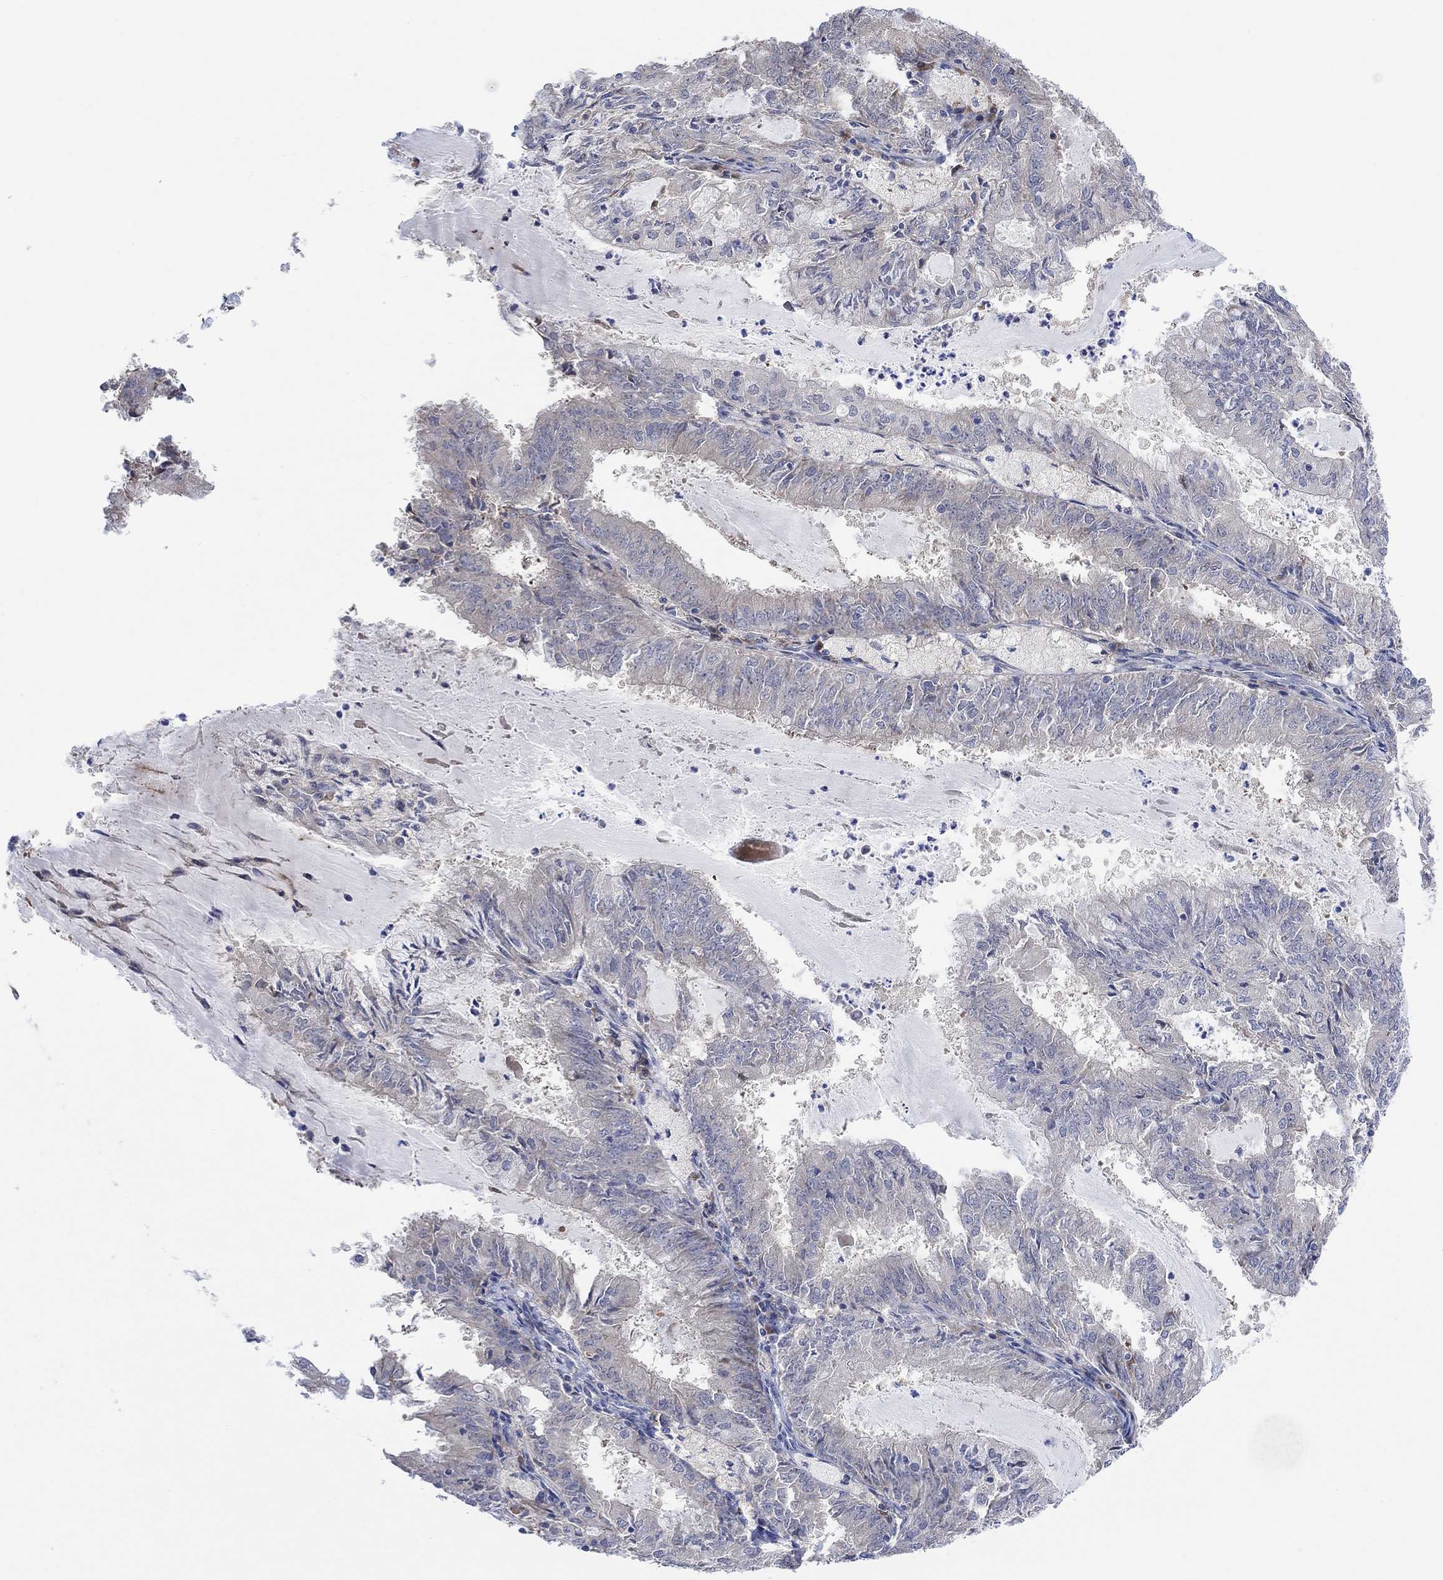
{"staining": {"intensity": "negative", "quantity": "none", "location": "none"}, "tissue": "endometrial cancer", "cell_type": "Tumor cells", "image_type": "cancer", "snomed": [{"axis": "morphology", "description": "Adenocarcinoma, NOS"}, {"axis": "topography", "description": "Endometrium"}], "caption": "Tumor cells show no significant expression in endometrial adenocarcinoma. (DAB immunohistochemistry (IHC) with hematoxylin counter stain).", "gene": "CNTF", "patient": {"sex": "female", "age": 57}}